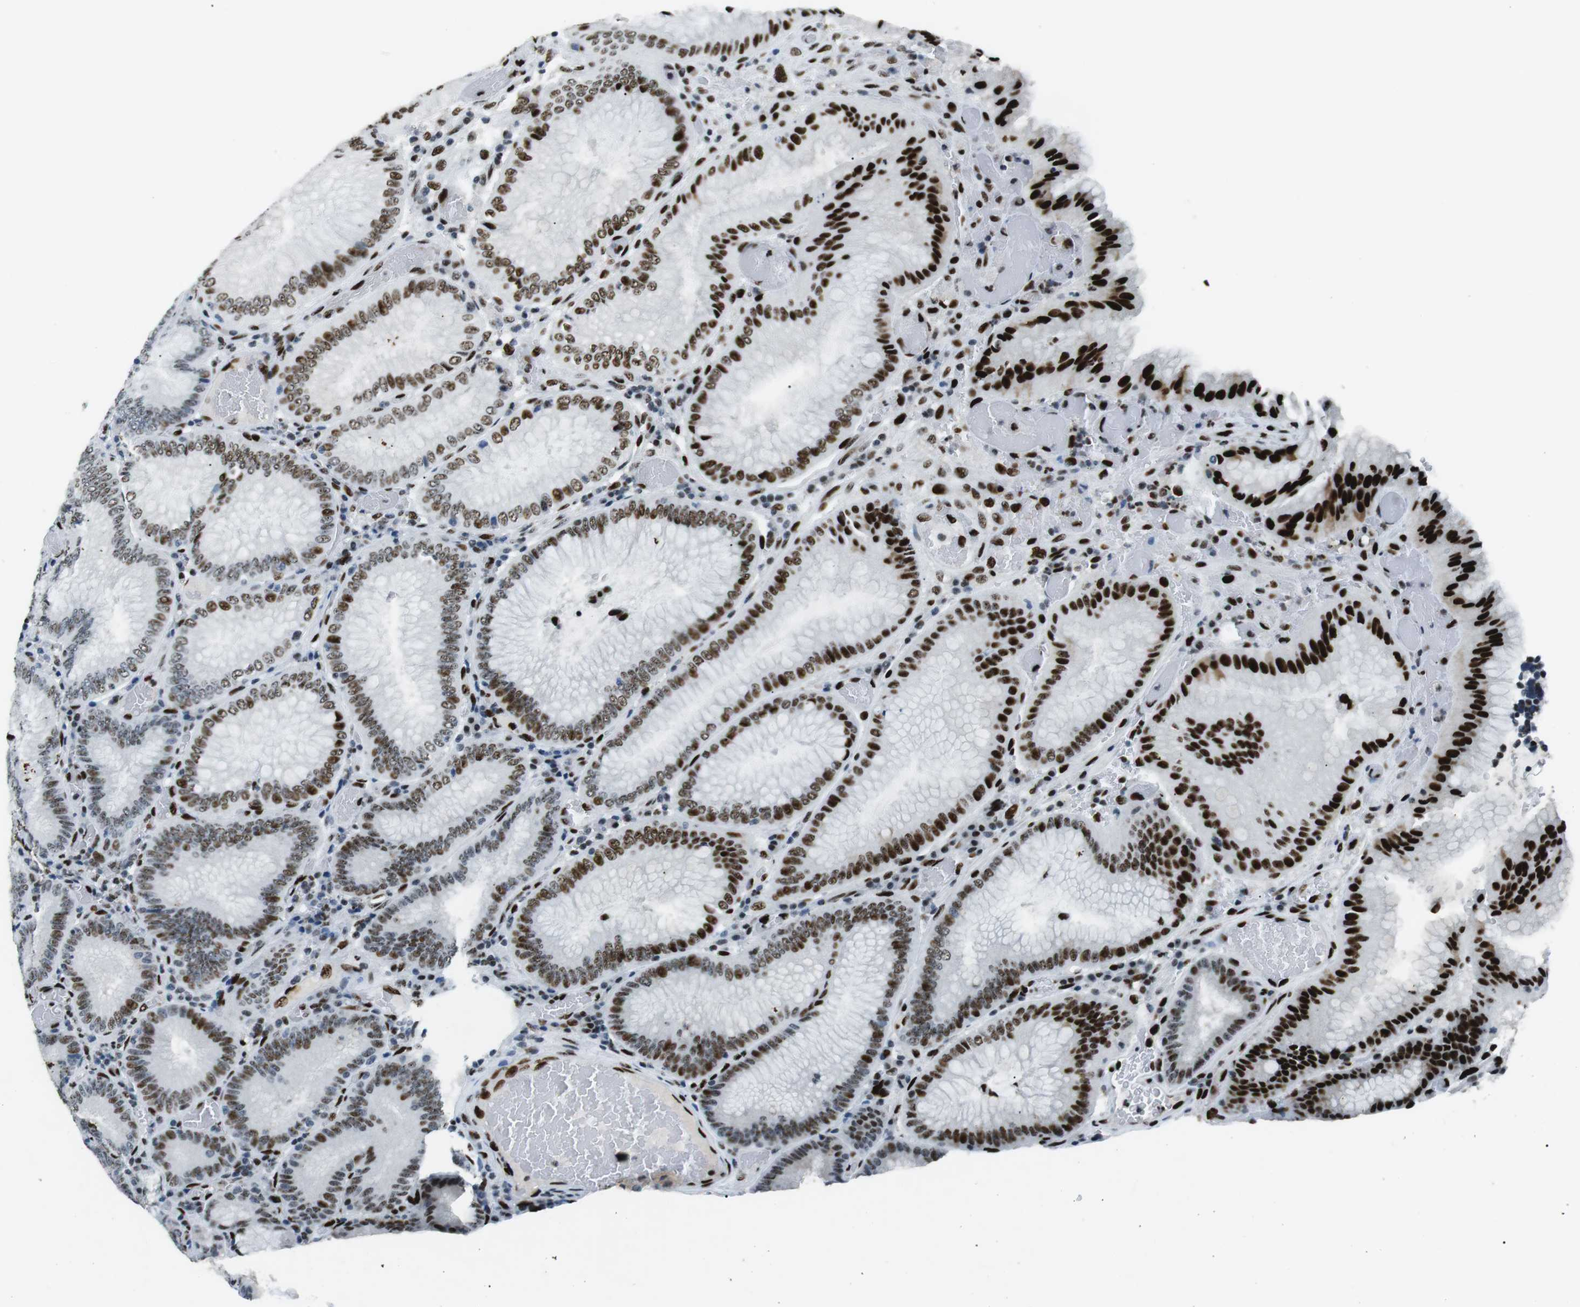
{"staining": {"intensity": "strong", "quantity": "25%-75%", "location": "nuclear"}, "tissue": "stomach", "cell_type": "Glandular cells", "image_type": "normal", "snomed": [{"axis": "morphology", "description": "Normal tissue, NOS"}, {"axis": "morphology", "description": "Carcinoid, malignant, NOS"}, {"axis": "topography", "description": "Stomach, upper"}], "caption": "Immunohistochemical staining of benign stomach exhibits high levels of strong nuclear positivity in about 25%-75% of glandular cells. (DAB (3,3'-diaminobenzidine) IHC, brown staining for protein, blue staining for nuclei).", "gene": "PML", "patient": {"sex": "male", "age": 39}}